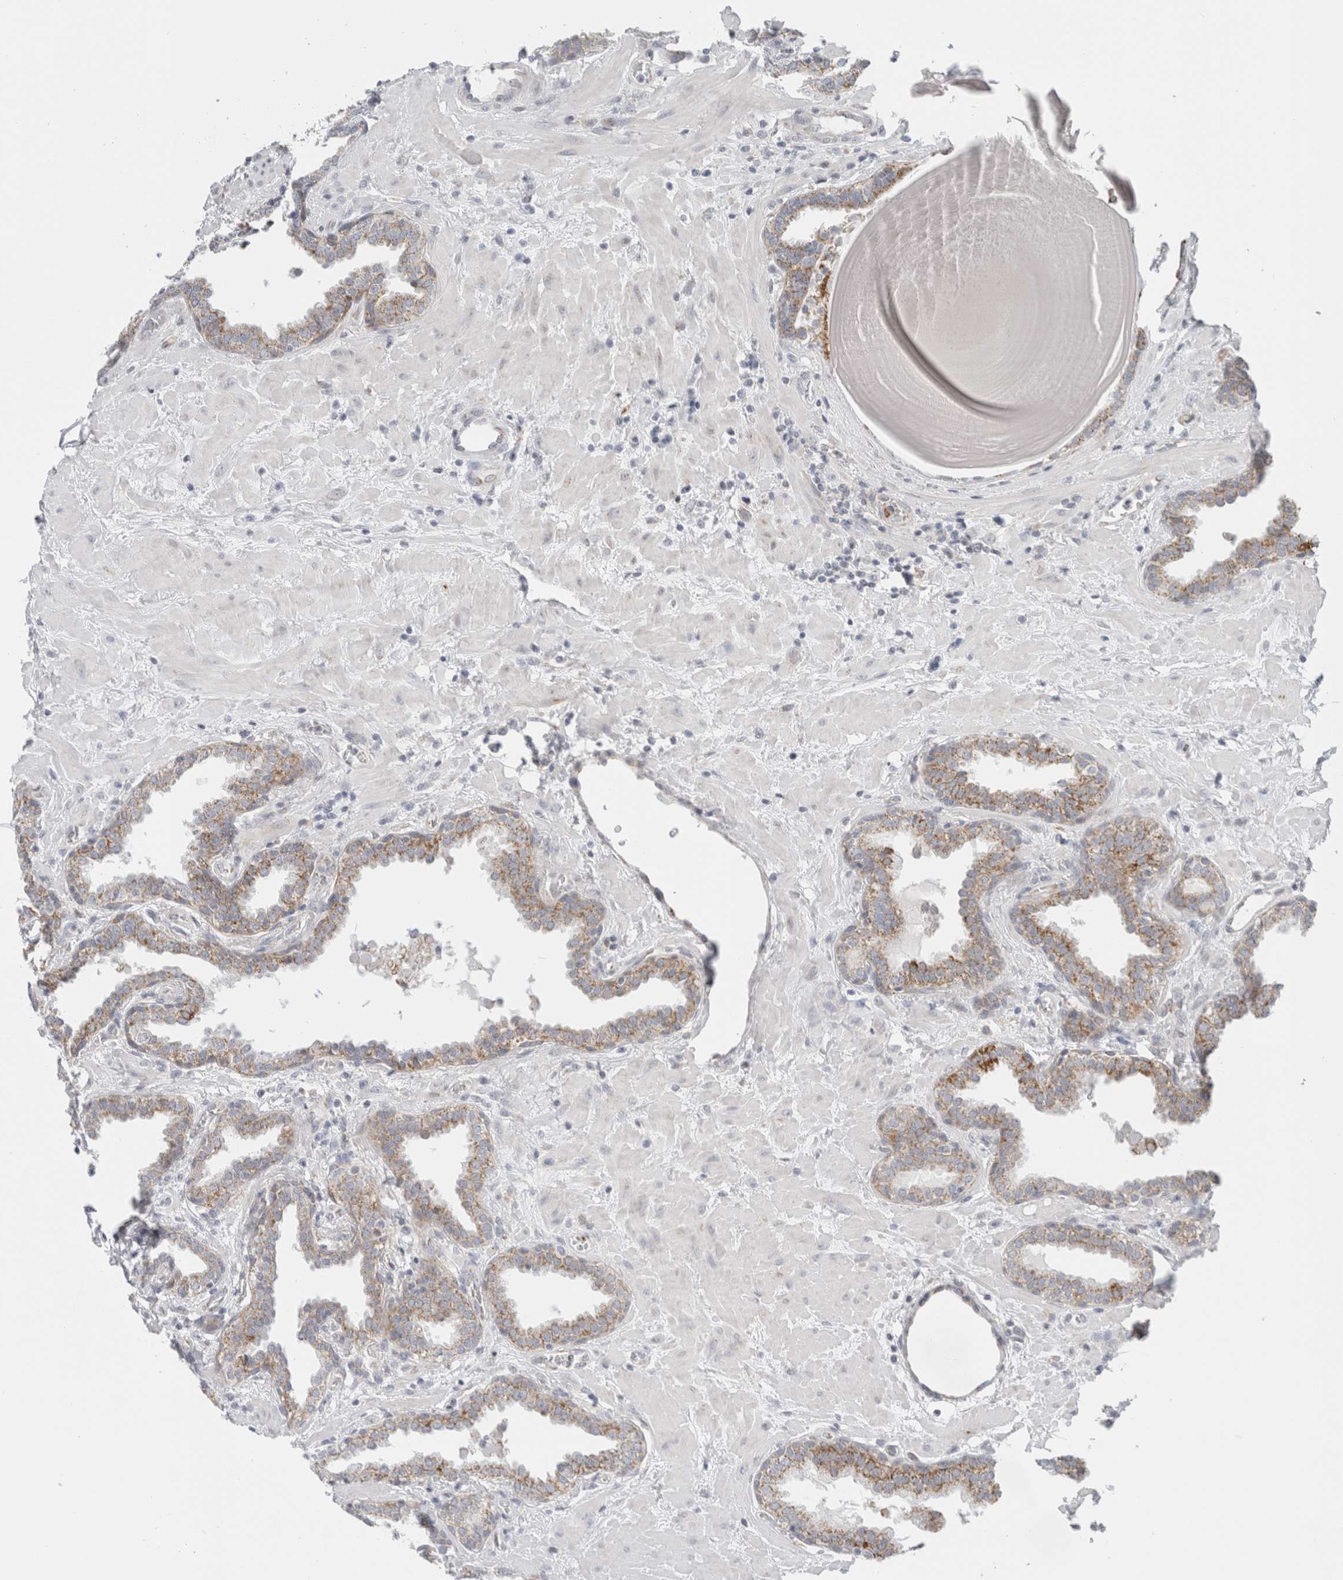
{"staining": {"intensity": "moderate", "quantity": "25%-75%", "location": "cytoplasmic/membranous"}, "tissue": "prostate", "cell_type": "Glandular cells", "image_type": "normal", "snomed": [{"axis": "morphology", "description": "Normal tissue, NOS"}, {"axis": "topography", "description": "Prostate"}], "caption": "Glandular cells exhibit medium levels of moderate cytoplasmic/membranous expression in approximately 25%-75% of cells in unremarkable human prostate. (DAB (3,3'-diaminobenzidine) IHC, brown staining for protein, blue staining for nuclei).", "gene": "FAHD1", "patient": {"sex": "male", "age": 51}}